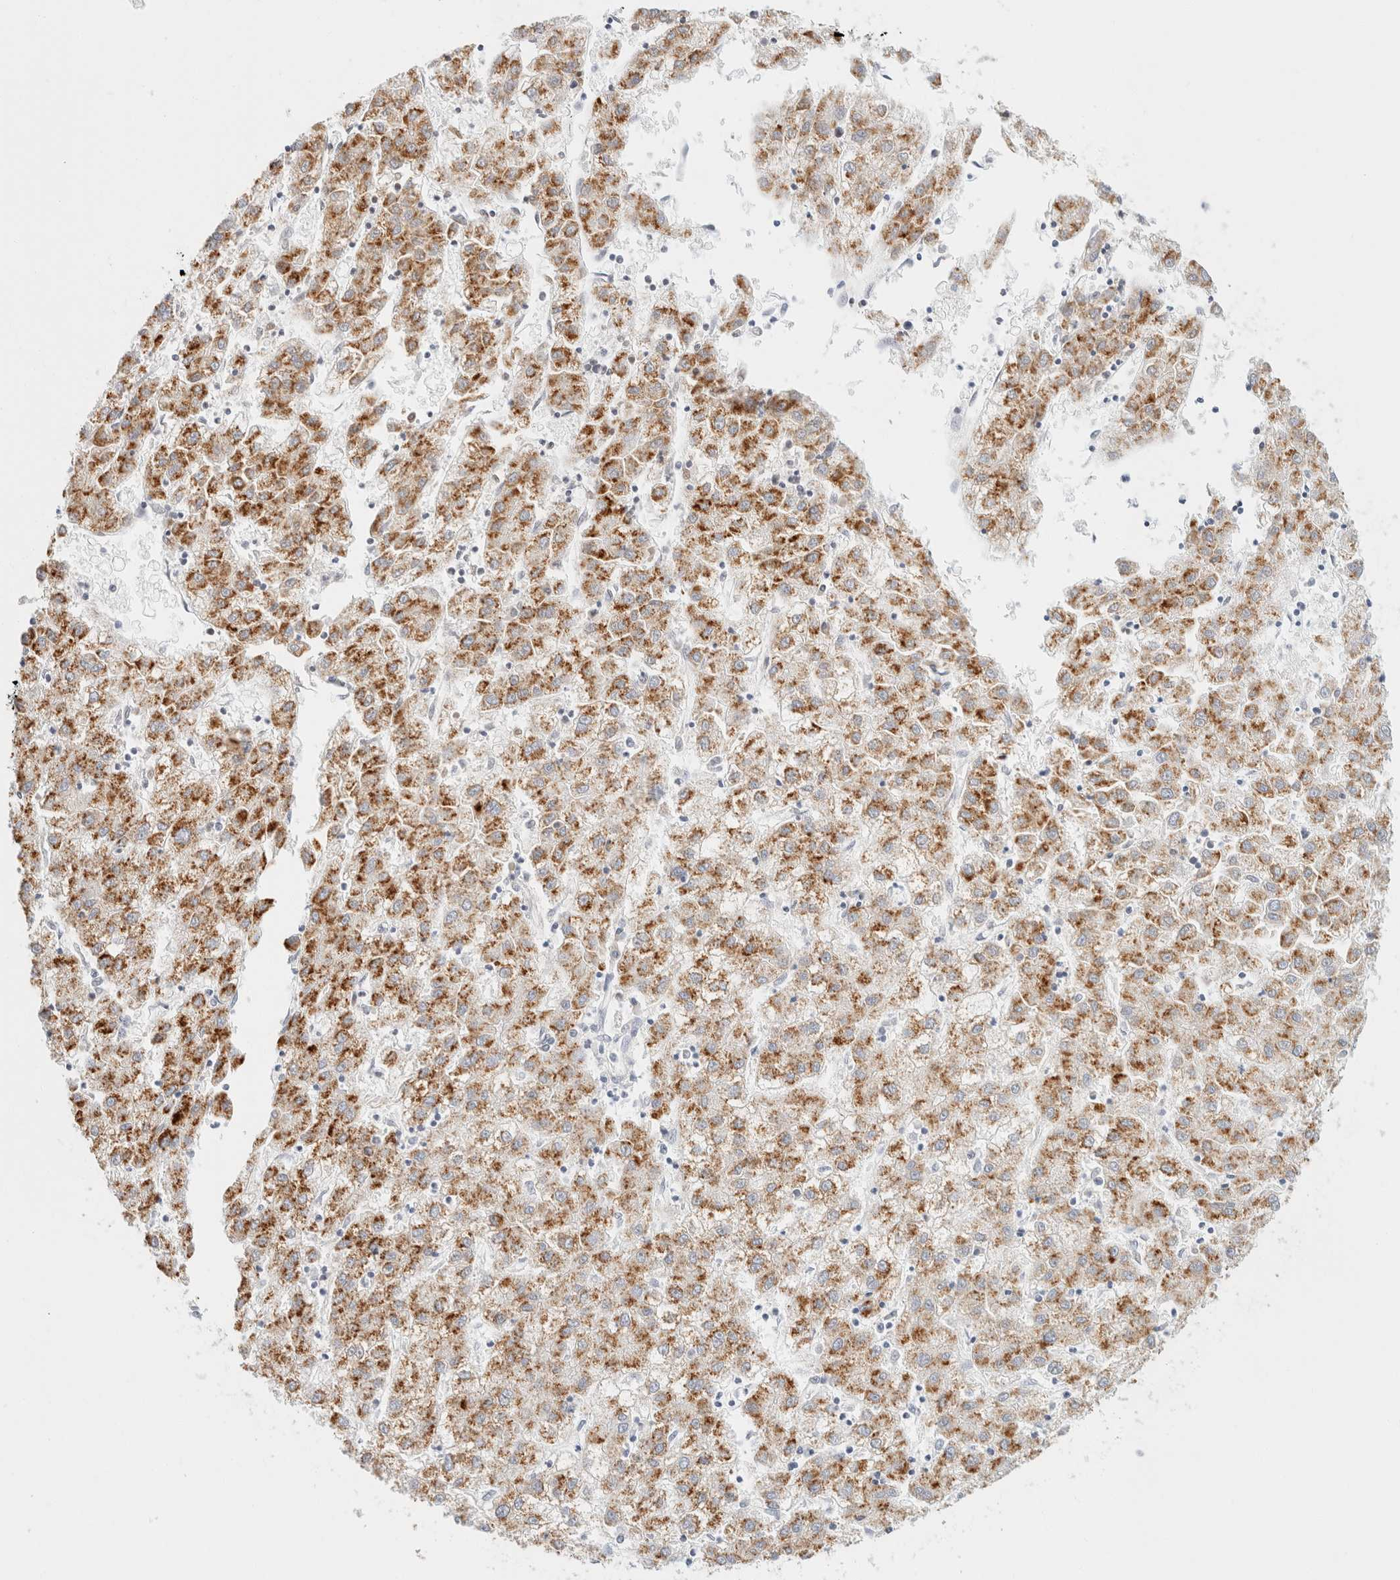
{"staining": {"intensity": "moderate", "quantity": ">75%", "location": "cytoplasmic/membranous"}, "tissue": "liver cancer", "cell_type": "Tumor cells", "image_type": "cancer", "snomed": [{"axis": "morphology", "description": "Carcinoma, Hepatocellular, NOS"}, {"axis": "topography", "description": "Liver"}], "caption": "An immunohistochemistry (IHC) histopathology image of neoplastic tissue is shown. Protein staining in brown shows moderate cytoplasmic/membranous positivity in liver cancer within tumor cells. (Brightfield microscopy of DAB IHC at high magnification).", "gene": "KRT20", "patient": {"sex": "male", "age": 72}}